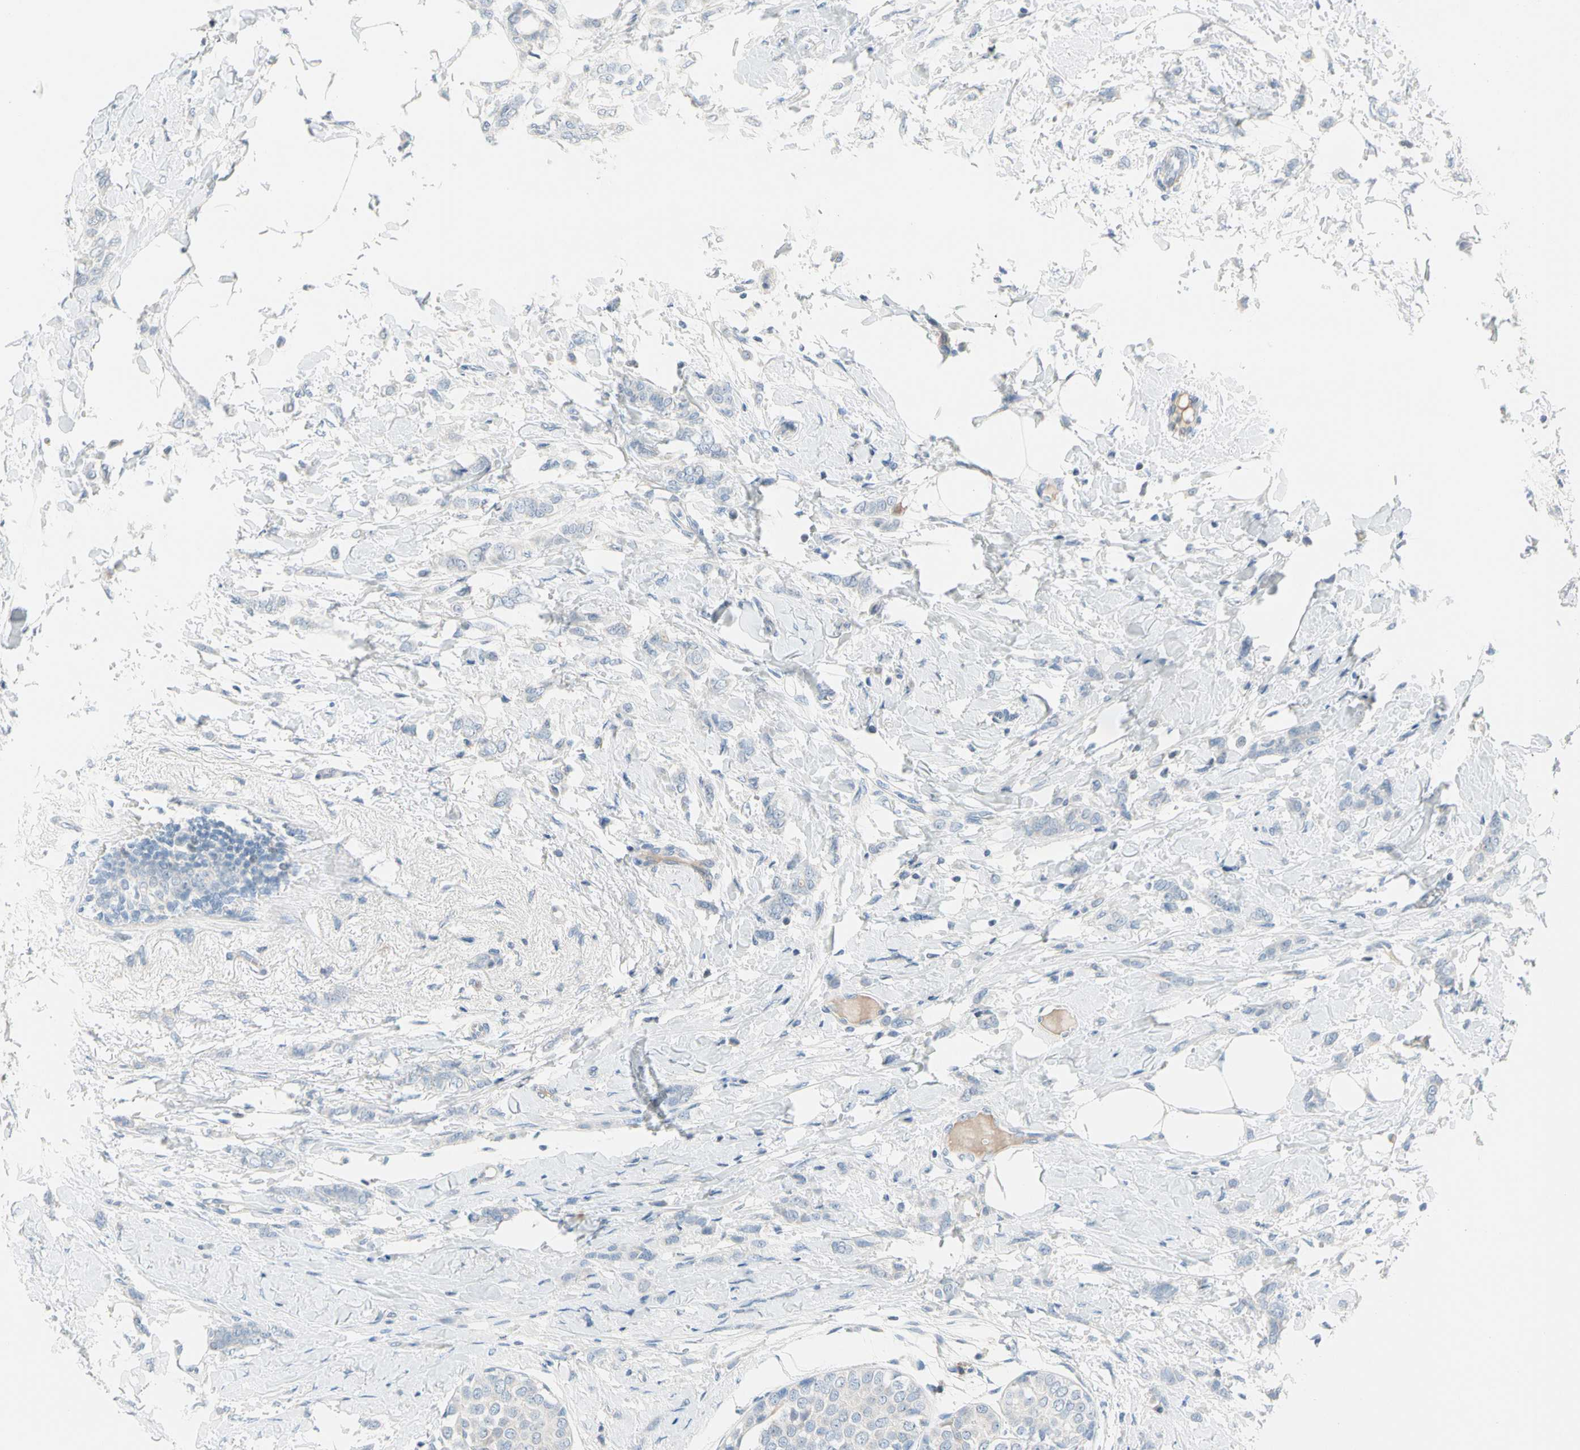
{"staining": {"intensity": "negative", "quantity": "none", "location": "none"}, "tissue": "breast cancer", "cell_type": "Tumor cells", "image_type": "cancer", "snomed": [{"axis": "morphology", "description": "Lobular carcinoma, in situ"}, {"axis": "morphology", "description": "Lobular carcinoma"}, {"axis": "topography", "description": "Breast"}], "caption": "A photomicrograph of human breast cancer is negative for staining in tumor cells.", "gene": "STK40", "patient": {"sex": "female", "age": 41}}